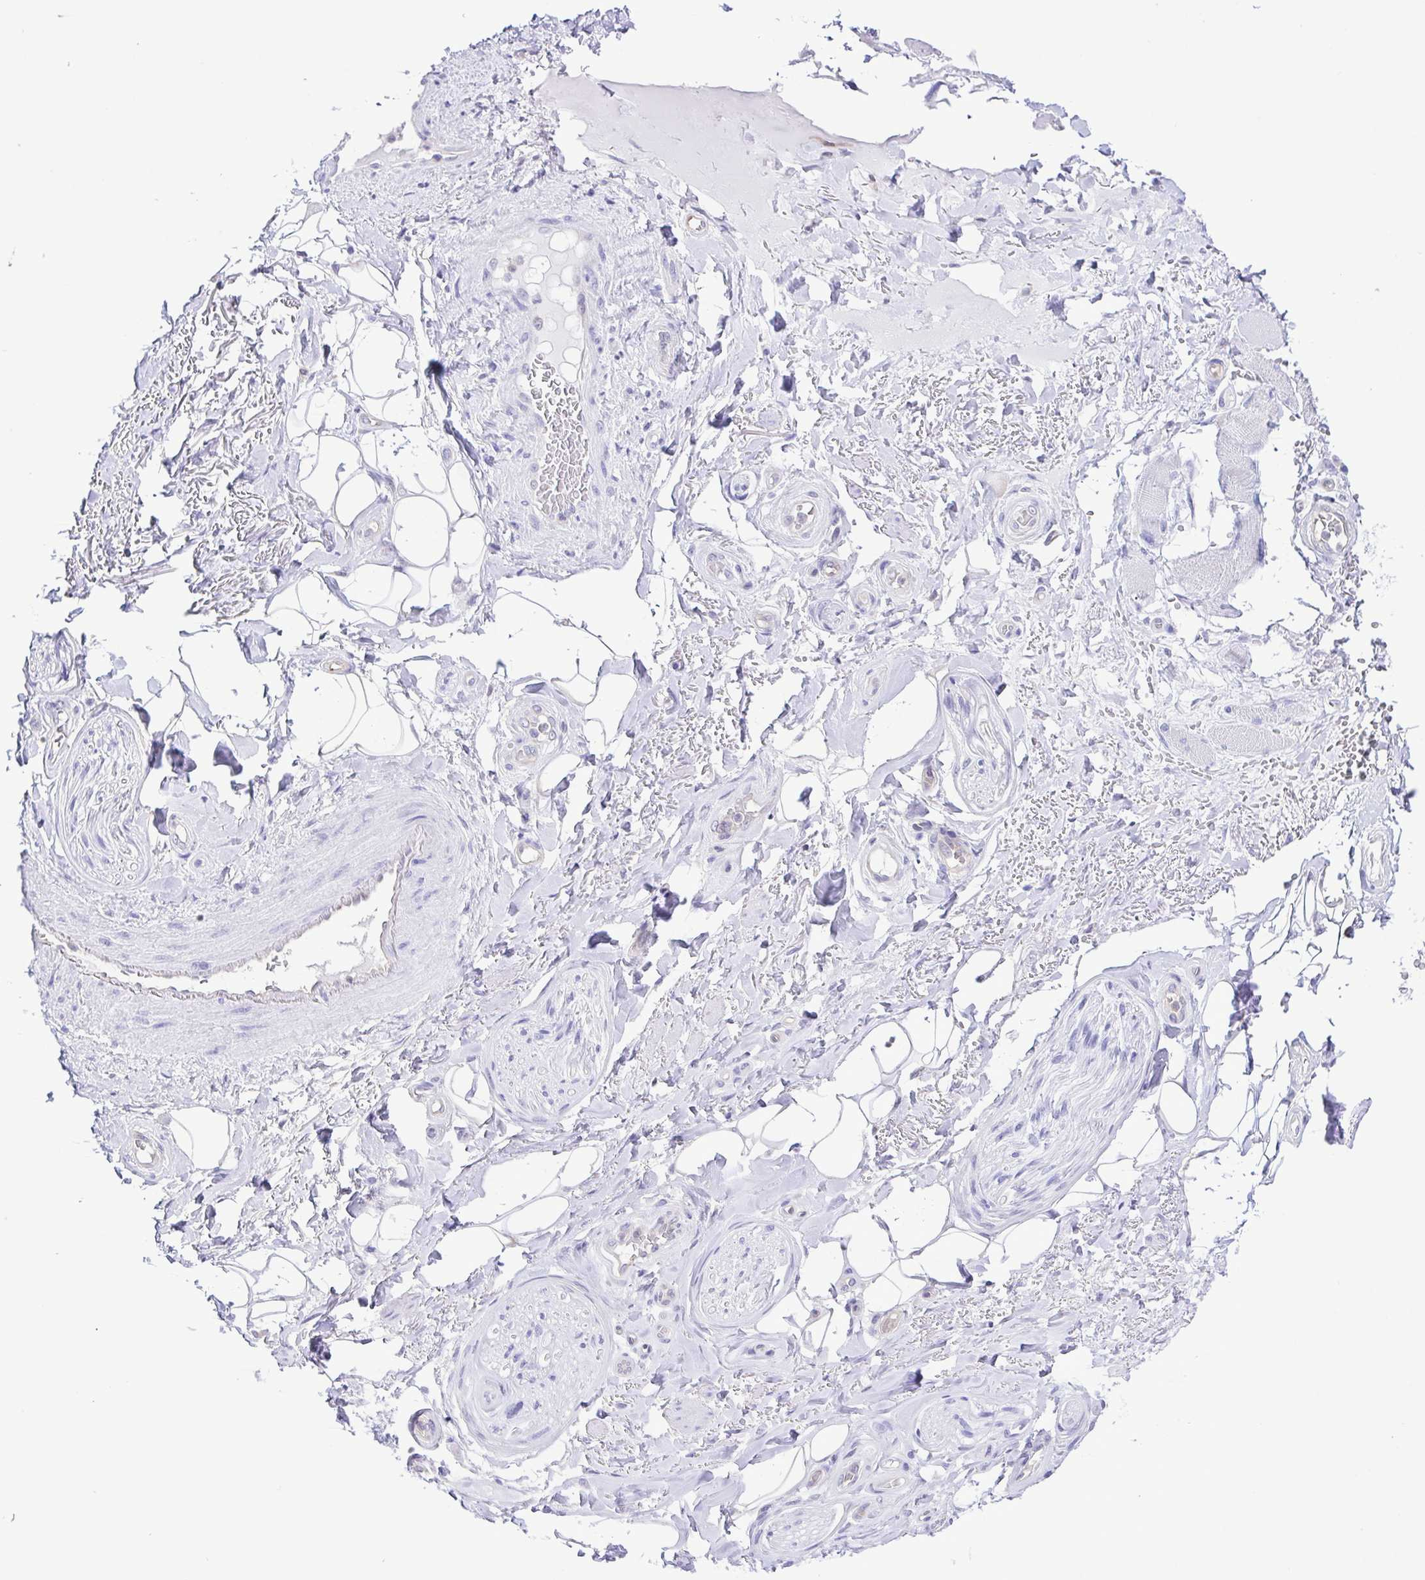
{"staining": {"intensity": "negative", "quantity": "none", "location": "none"}, "tissue": "adipose tissue", "cell_type": "Adipocytes", "image_type": "normal", "snomed": [{"axis": "morphology", "description": "Normal tissue, NOS"}, {"axis": "topography", "description": "Anal"}, {"axis": "topography", "description": "Peripheral nerve tissue"}], "caption": "A high-resolution photomicrograph shows IHC staining of unremarkable adipose tissue, which shows no significant positivity in adipocytes.", "gene": "GPR17", "patient": {"sex": "male", "age": 53}}